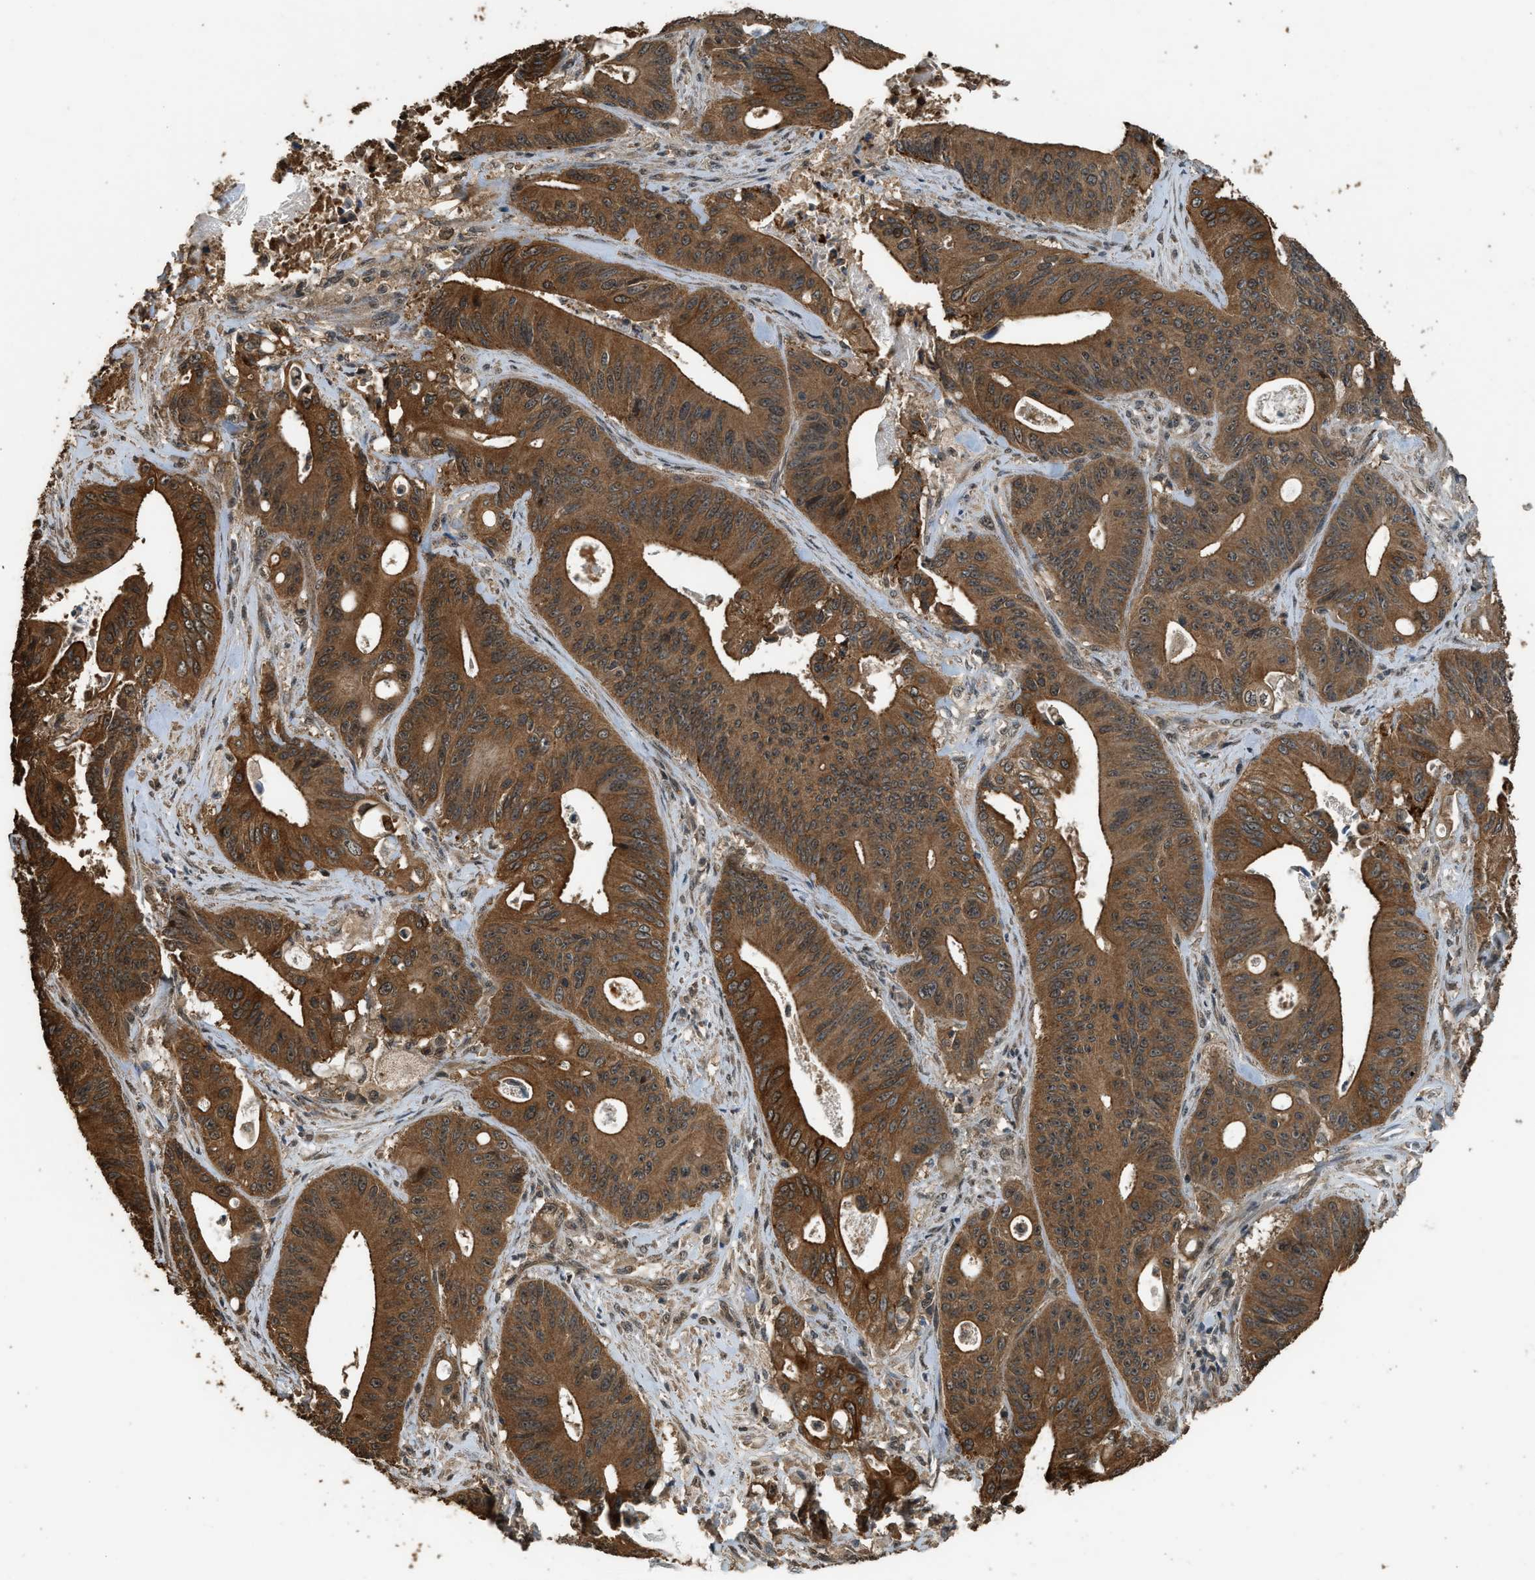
{"staining": {"intensity": "strong", "quantity": ">75%", "location": "cytoplasmic/membranous"}, "tissue": "pancreatic cancer", "cell_type": "Tumor cells", "image_type": "cancer", "snomed": [{"axis": "morphology", "description": "Normal tissue, NOS"}, {"axis": "topography", "description": "Lymph node"}], "caption": "Protein expression analysis of pancreatic cancer displays strong cytoplasmic/membranous staining in approximately >75% of tumor cells.", "gene": "MYBL2", "patient": {"sex": "male", "age": 62}}